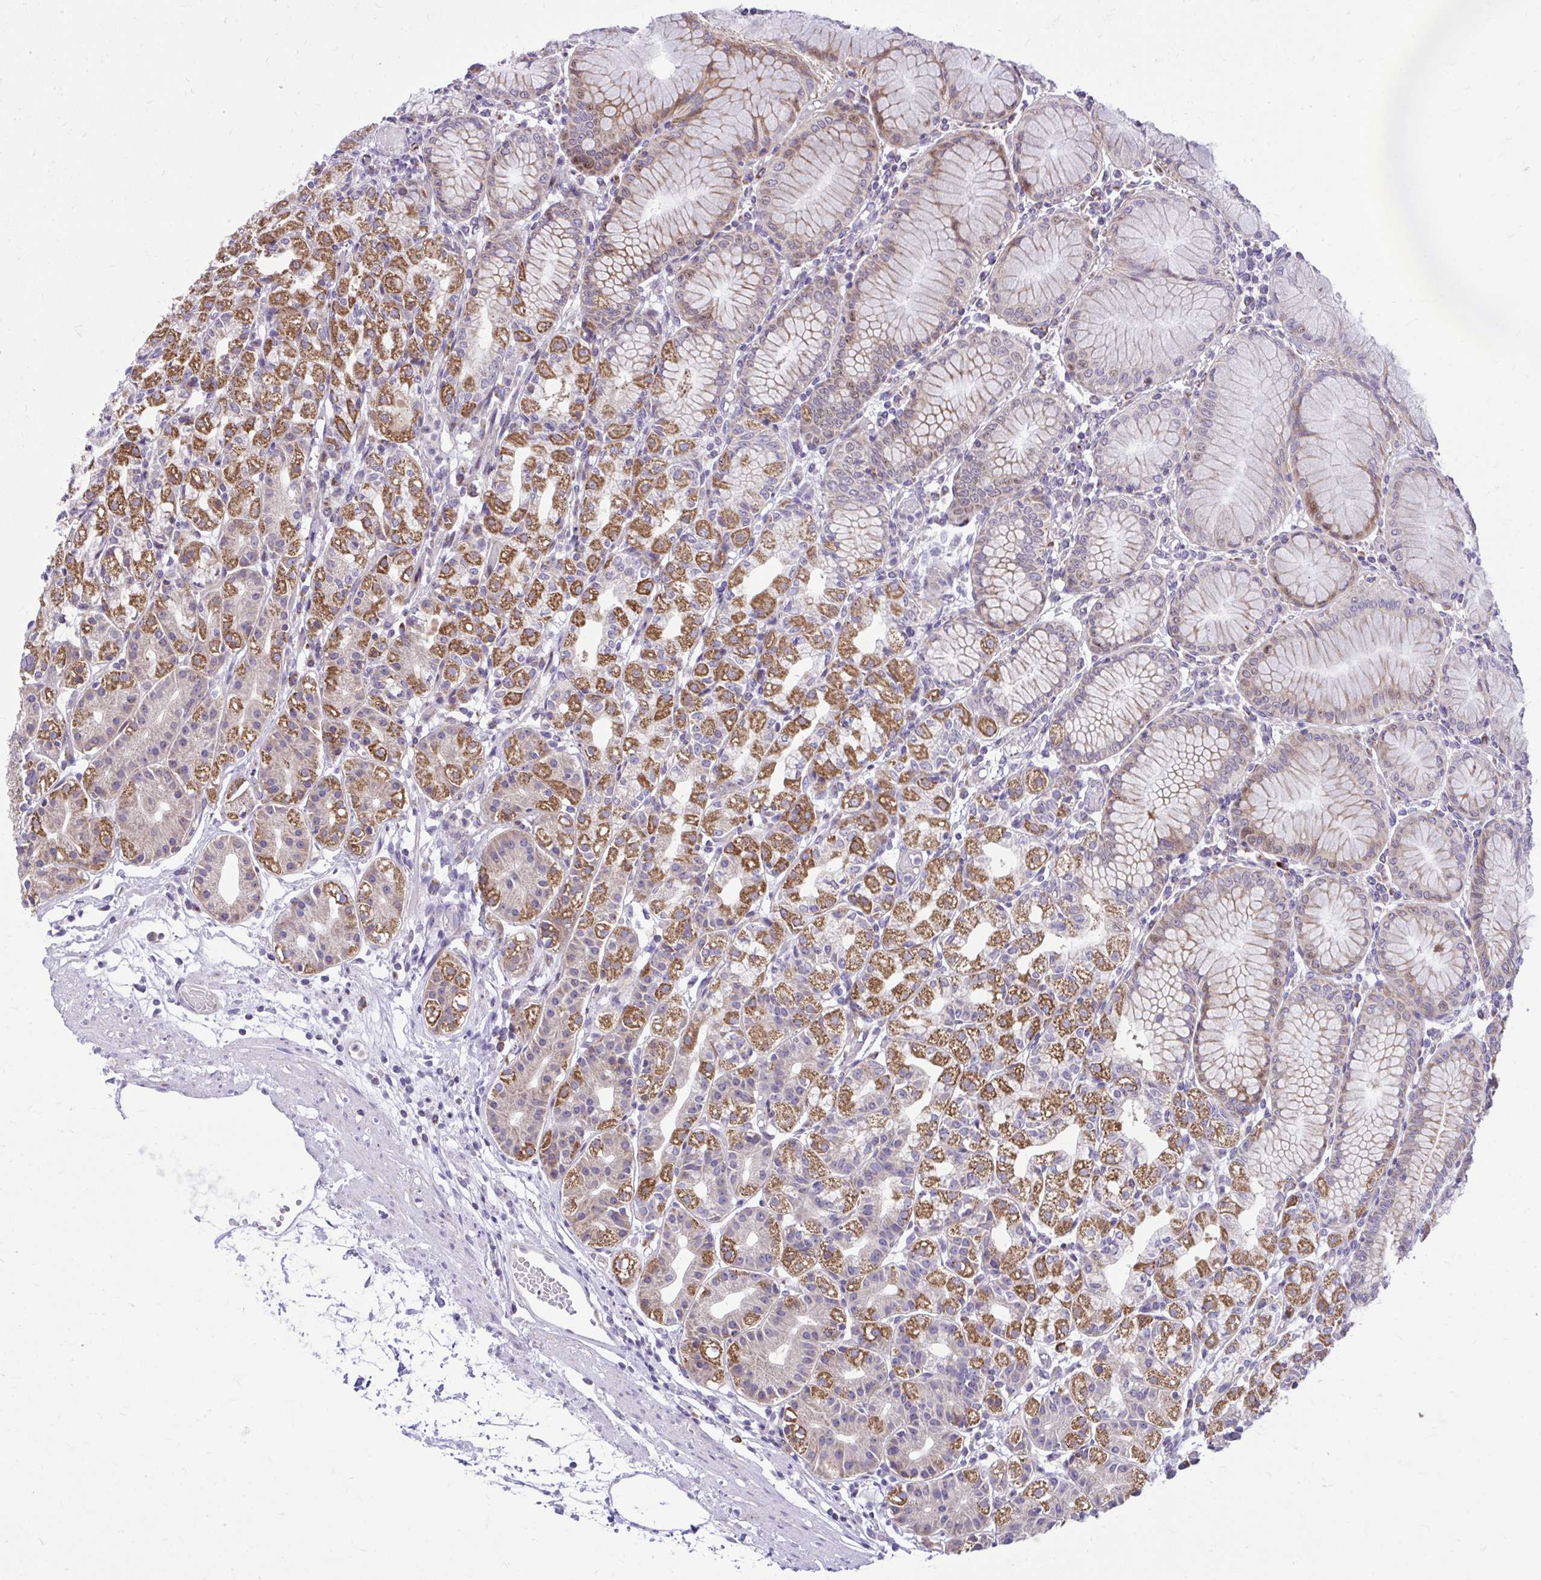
{"staining": {"intensity": "strong", "quantity": "25%-75%", "location": "cytoplasmic/membranous"}, "tissue": "stomach", "cell_type": "Glandular cells", "image_type": "normal", "snomed": [{"axis": "morphology", "description": "Normal tissue, NOS"}, {"axis": "topography", "description": "Stomach"}], "caption": "A histopathology image of stomach stained for a protein displays strong cytoplasmic/membranous brown staining in glandular cells.", "gene": "GPRIN3", "patient": {"sex": "female", "age": 57}}